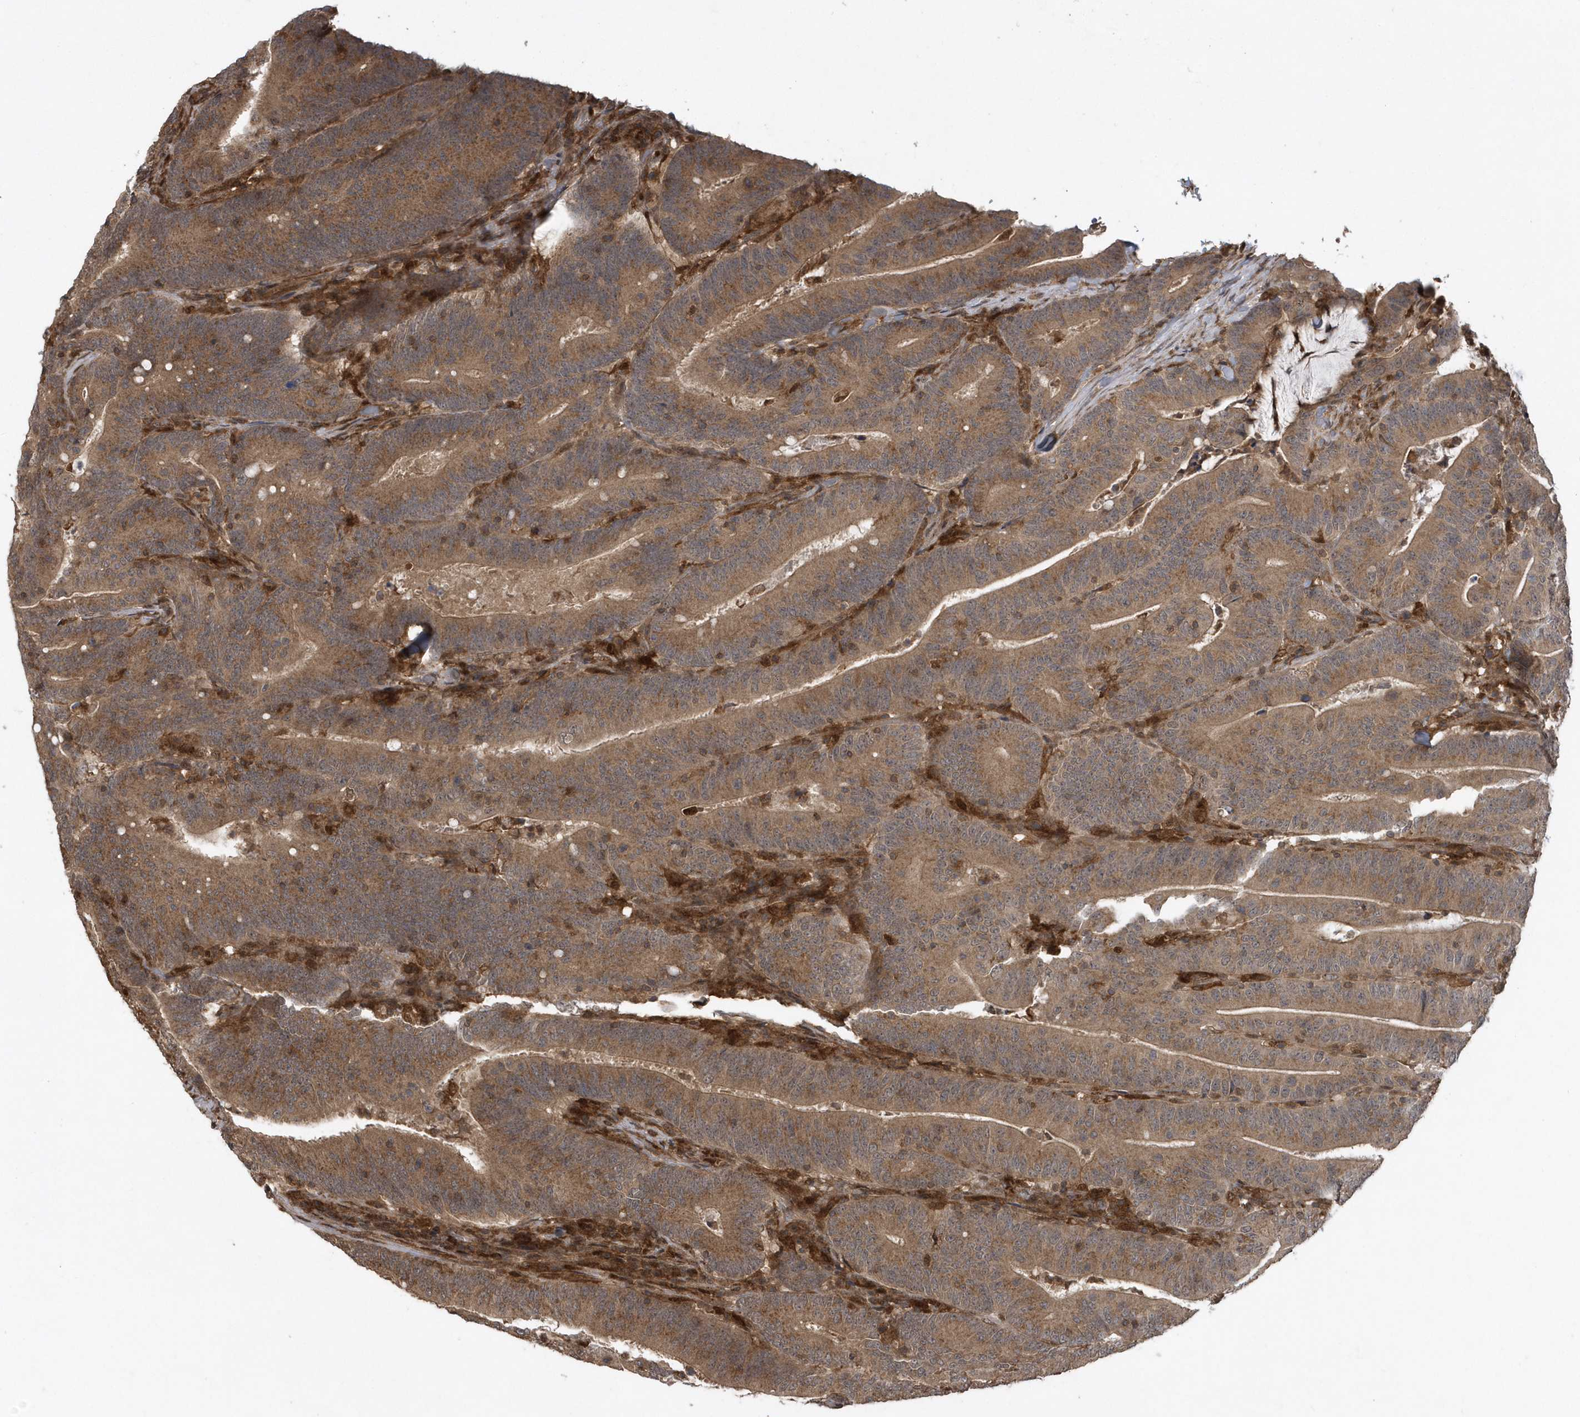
{"staining": {"intensity": "moderate", "quantity": ">75%", "location": "cytoplasmic/membranous"}, "tissue": "colorectal cancer", "cell_type": "Tumor cells", "image_type": "cancer", "snomed": [{"axis": "morphology", "description": "Adenocarcinoma, NOS"}, {"axis": "topography", "description": "Colon"}], "caption": "Tumor cells display medium levels of moderate cytoplasmic/membranous expression in about >75% of cells in human colorectal adenocarcinoma.", "gene": "LACC1", "patient": {"sex": "female", "age": 66}}